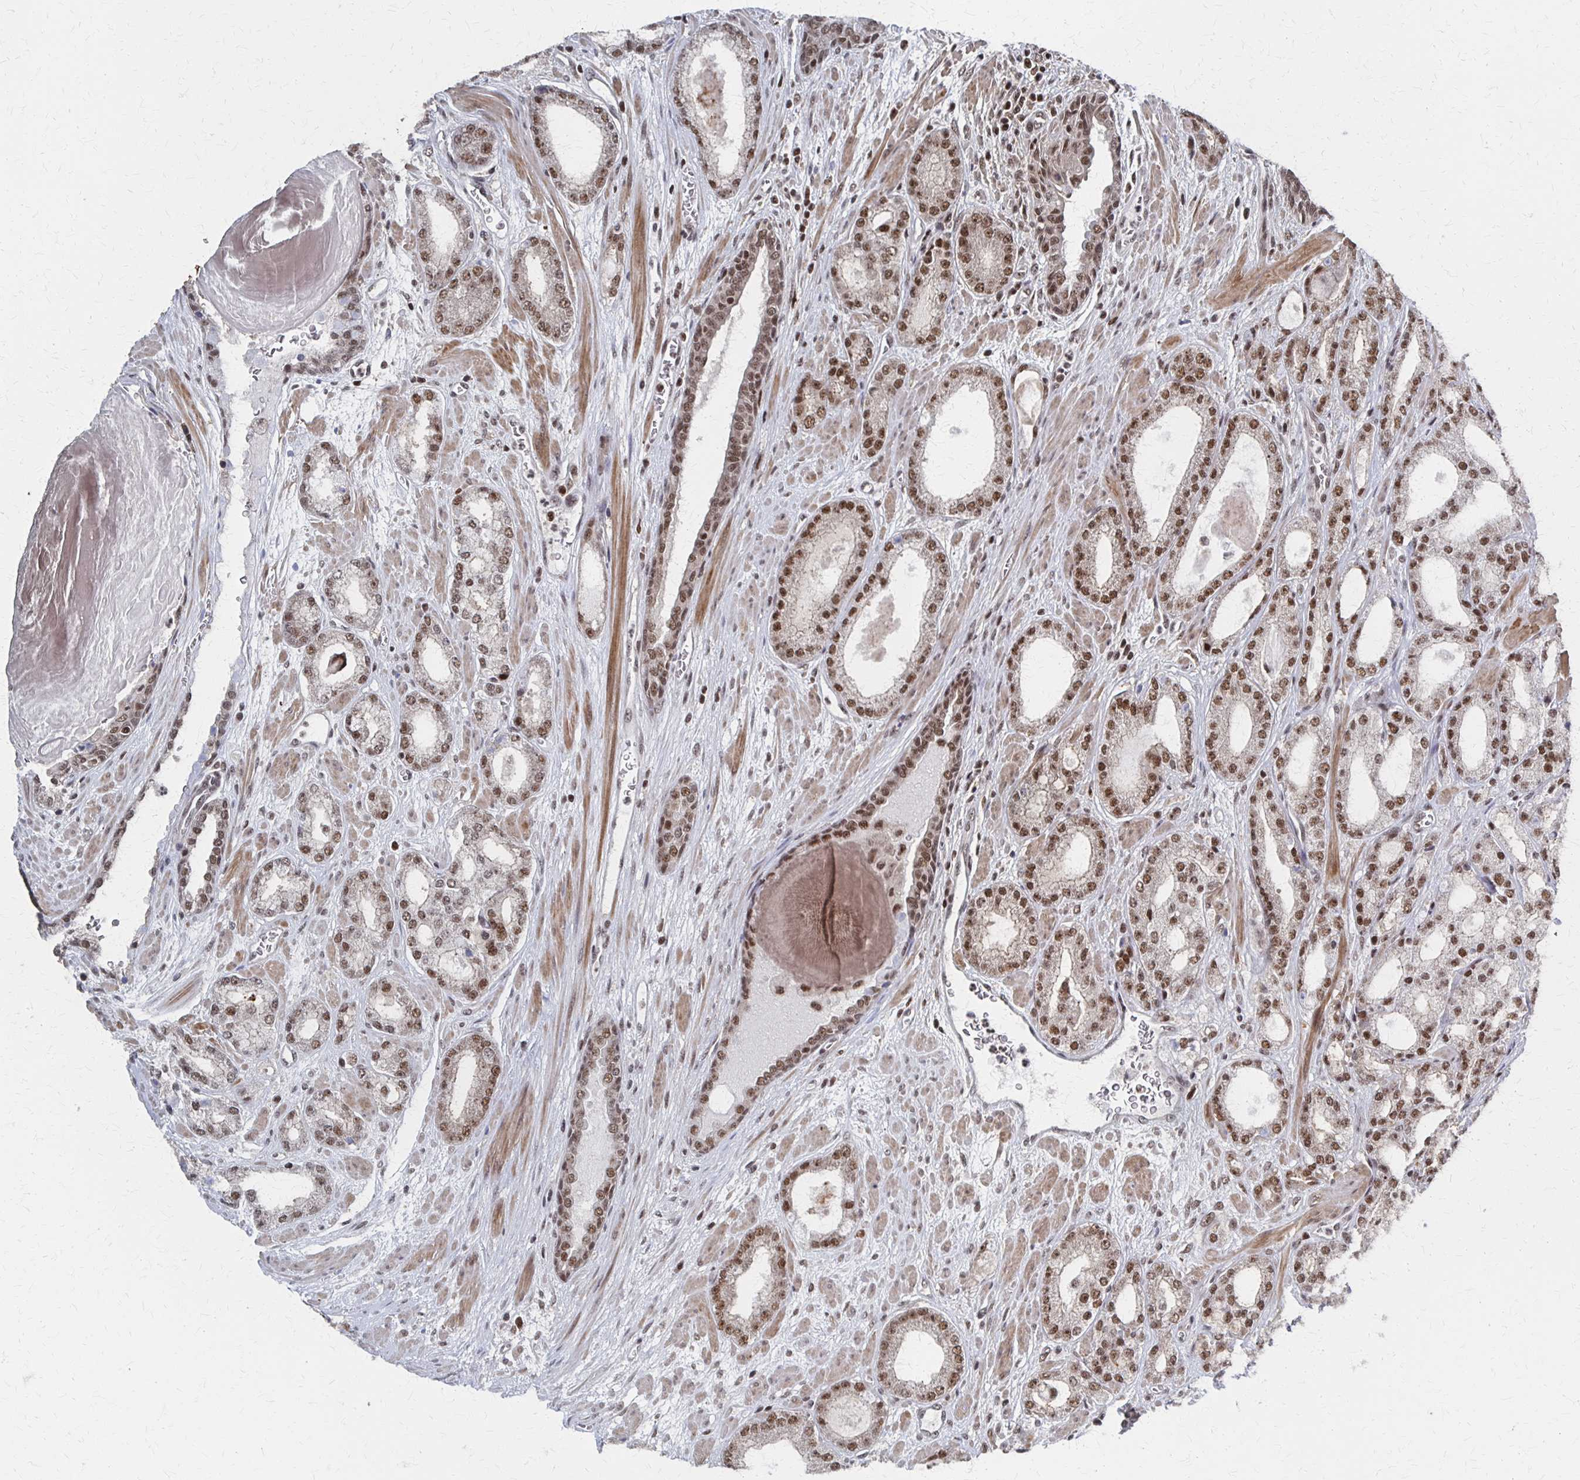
{"staining": {"intensity": "moderate", "quantity": ">75%", "location": "nuclear"}, "tissue": "prostate cancer", "cell_type": "Tumor cells", "image_type": "cancer", "snomed": [{"axis": "morphology", "description": "Adenocarcinoma, High grade"}, {"axis": "topography", "description": "Prostate"}], "caption": "Protein analysis of adenocarcinoma (high-grade) (prostate) tissue exhibits moderate nuclear positivity in about >75% of tumor cells. Using DAB (3,3'-diaminobenzidine) (brown) and hematoxylin (blue) stains, captured at high magnification using brightfield microscopy.", "gene": "GTF2B", "patient": {"sex": "male", "age": 64}}